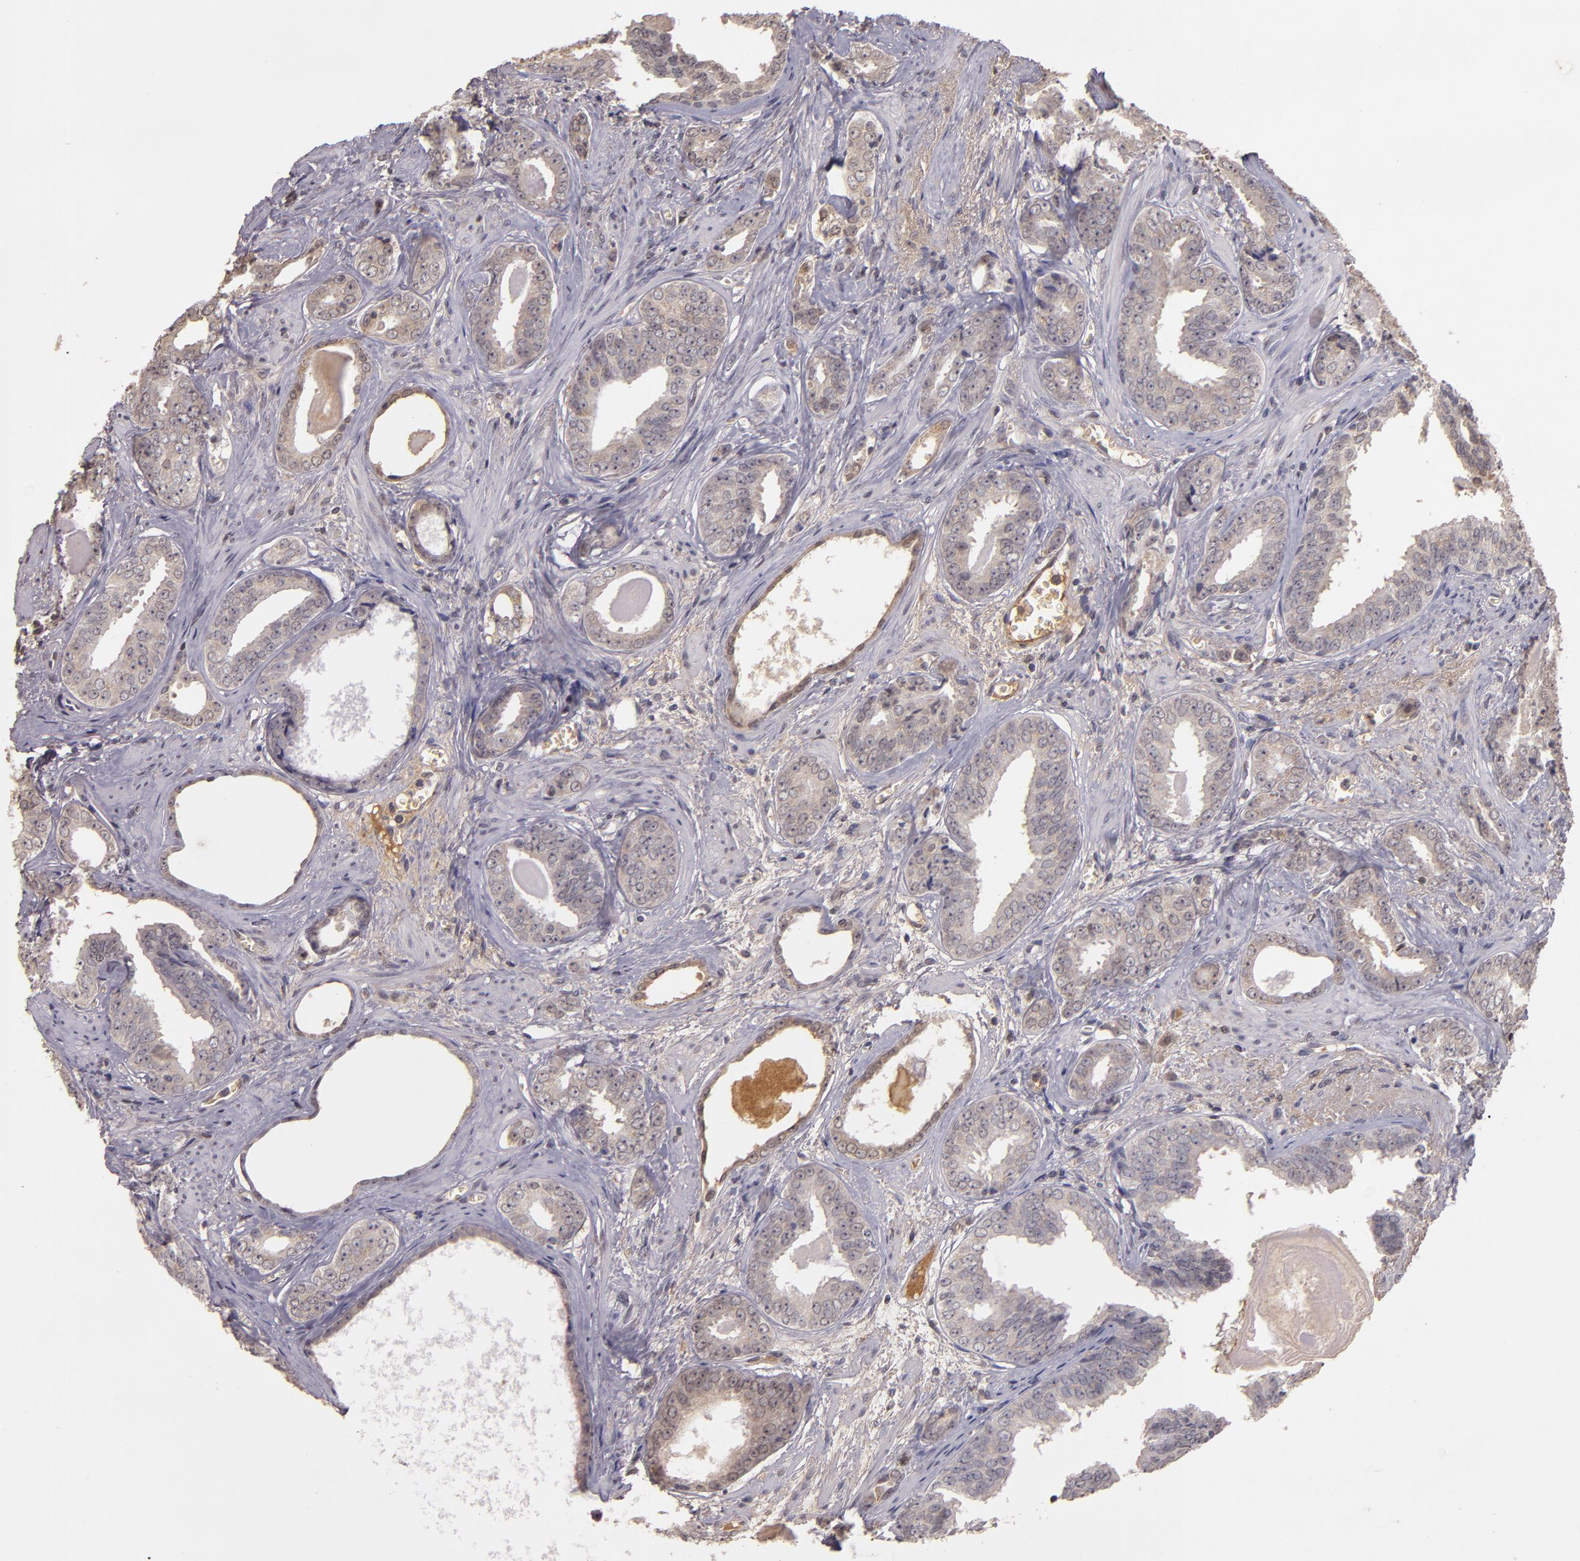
{"staining": {"intensity": "weak", "quantity": ">75%", "location": "cytoplasmic/membranous"}, "tissue": "prostate cancer", "cell_type": "Tumor cells", "image_type": "cancer", "snomed": [{"axis": "morphology", "description": "Adenocarcinoma, Medium grade"}, {"axis": "topography", "description": "Prostate"}], "caption": "Immunohistochemistry (IHC) image of neoplastic tissue: human prostate cancer (adenocarcinoma (medium-grade)) stained using immunohistochemistry (IHC) displays low levels of weak protein expression localized specifically in the cytoplasmic/membranous of tumor cells, appearing as a cytoplasmic/membranous brown color.", "gene": "SERPINC1", "patient": {"sex": "male", "age": 79}}